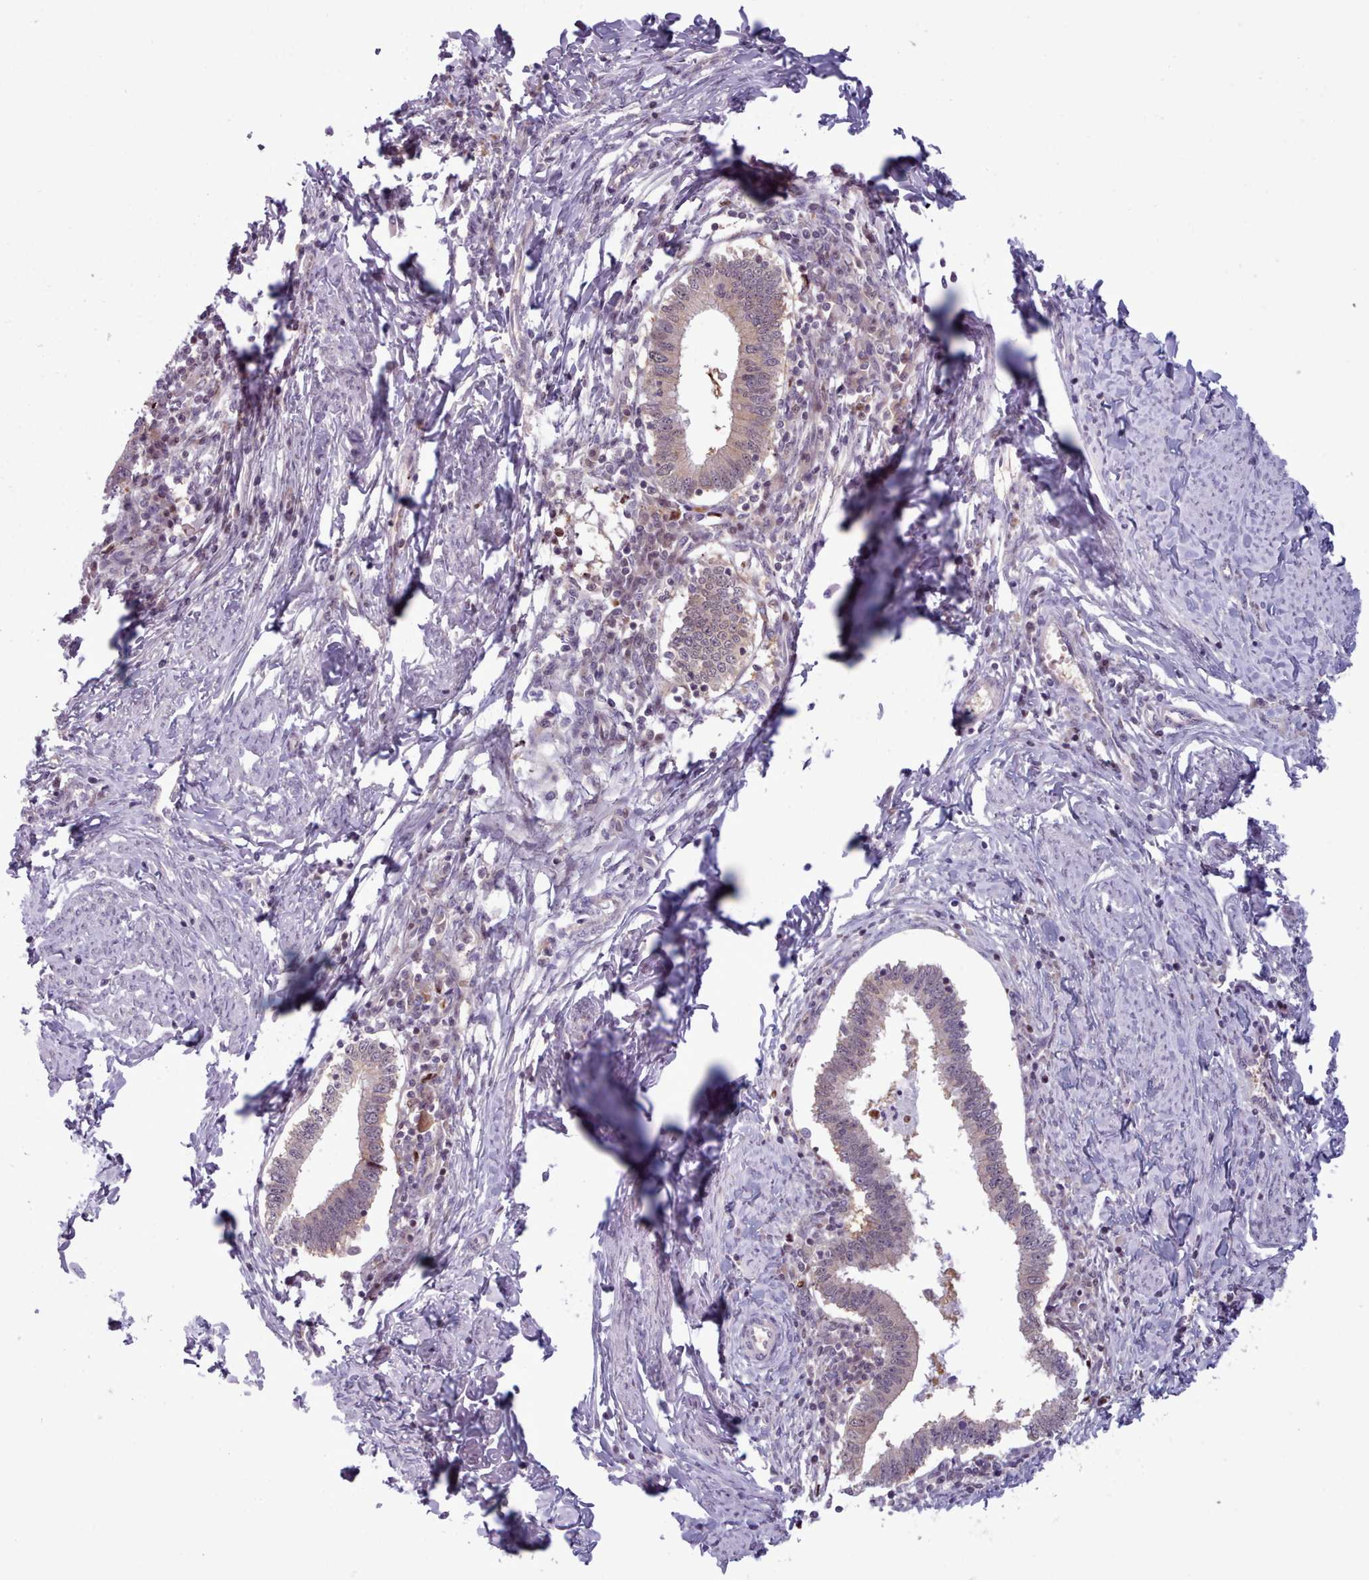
{"staining": {"intensity": "weak", "quantity": "<25%", "location": "cytoplasmic/membranous,nuclear"}, "tissue": "cervical cancer", "cell_type": "Tumor cells", "image_type": "cancer", "snomed": [{"axis": "morphology", "description": "Adenocarcinoma, NOS"}, {"axis": "topography", "description": "Cervix"}], "caption": "IHC of human cervical adenocarcinoma reveals no expression in tumor cells.", "gene": "KBTBD7", "patient": {"sex": "female", "age": 36}}